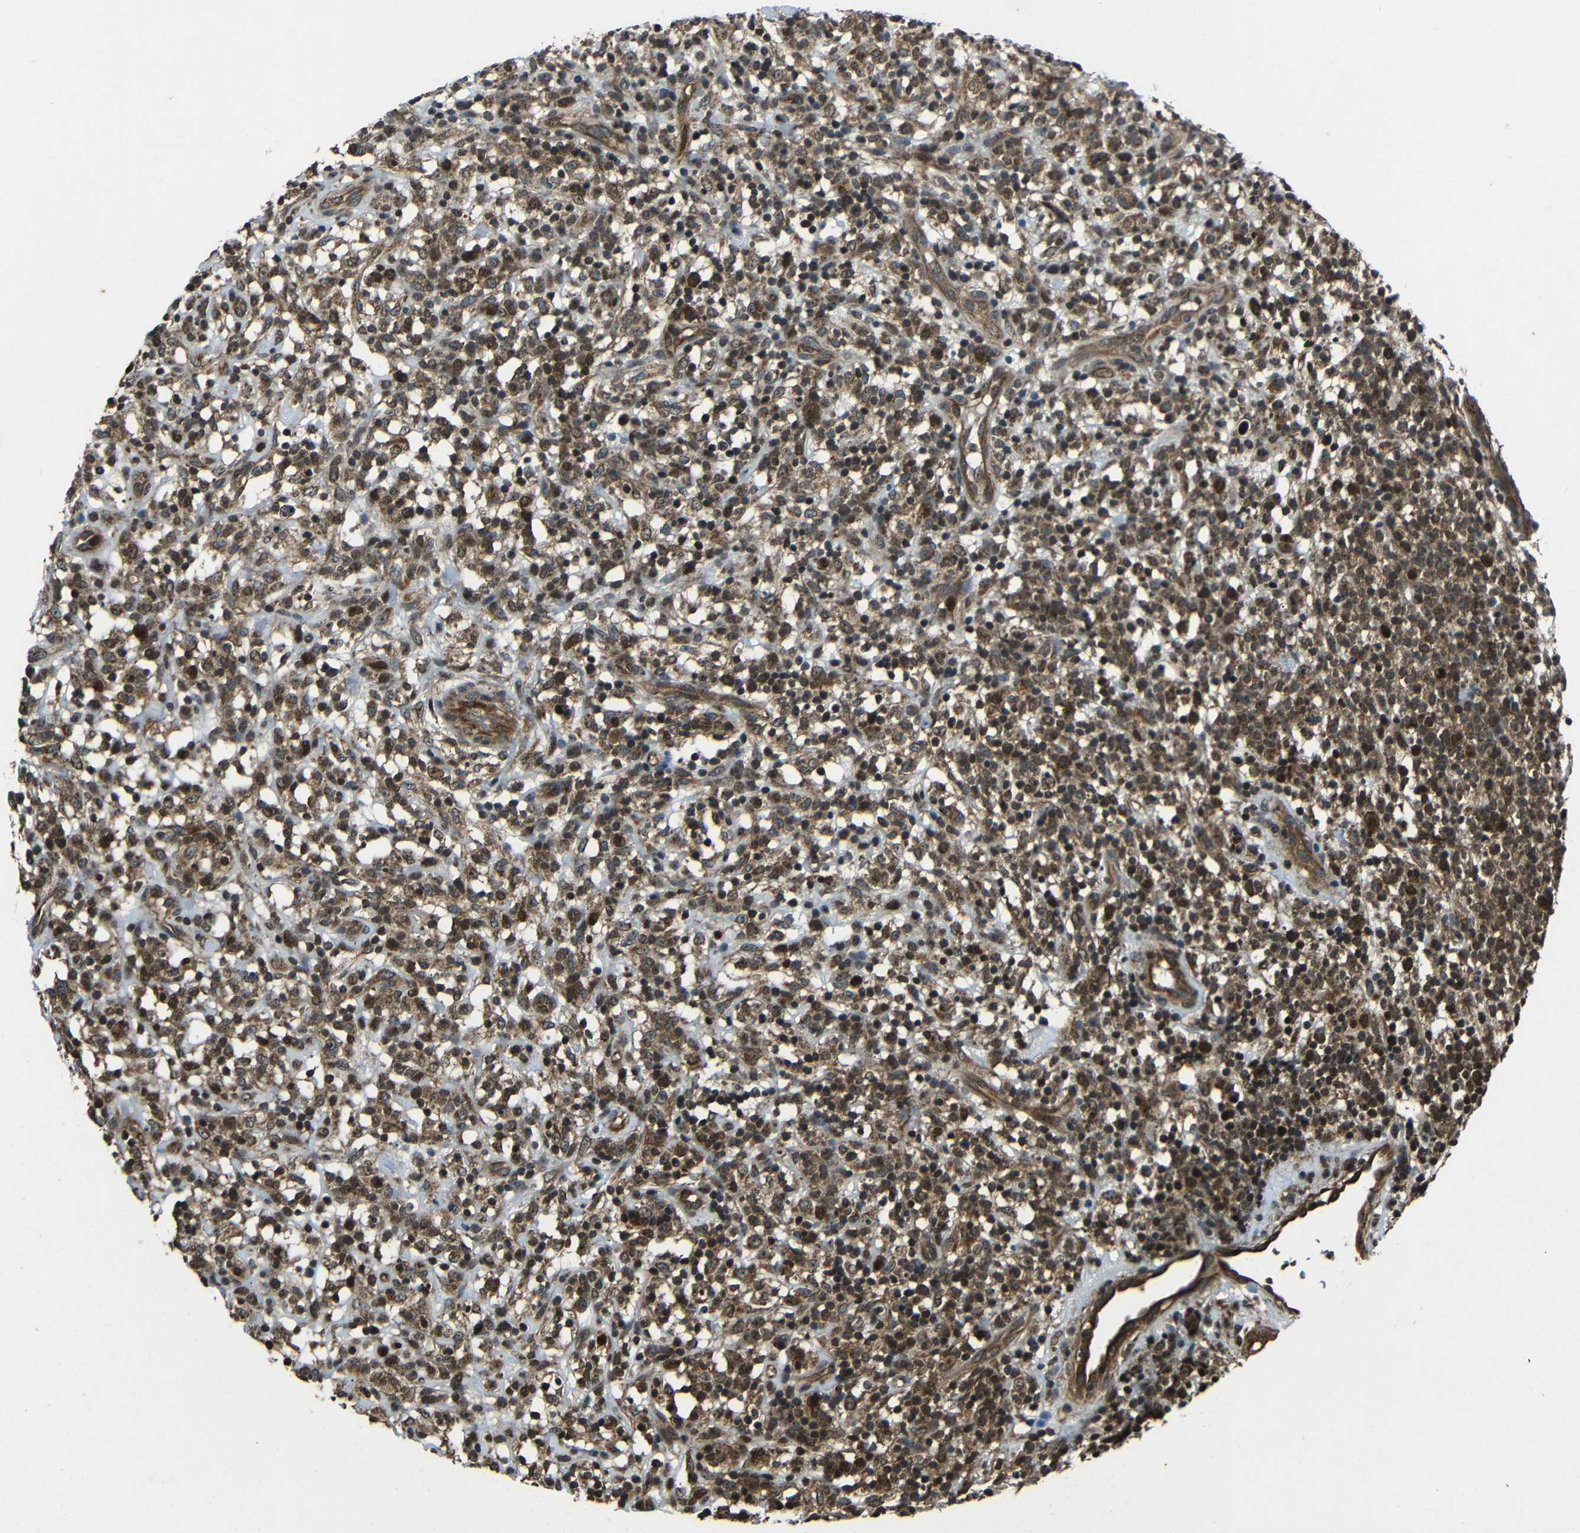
{"staining": {"intensity": "moderate", "quantity": ">75%", "location": "cytoplasmic/membranous,nuclear"}, "tissue": "lymphoma", "cell_type": "Tumor cells", "image_type": "cancer", "snomed": [{"axis": "morphology", "description": "Malignant lymphoma, non-Hodgkin's type, High grade"}, {"axis": "topography", "description": "Lymph node"}], "caption": "High-grade malignant lymphoma, non-Hodgkin's type stained for a protein exhibits moderate cytoplasmic/membranous and nuclear positivity in tumor cells.", "gene": "PLK2", "patient": {"sex": "female", "age": 73}}